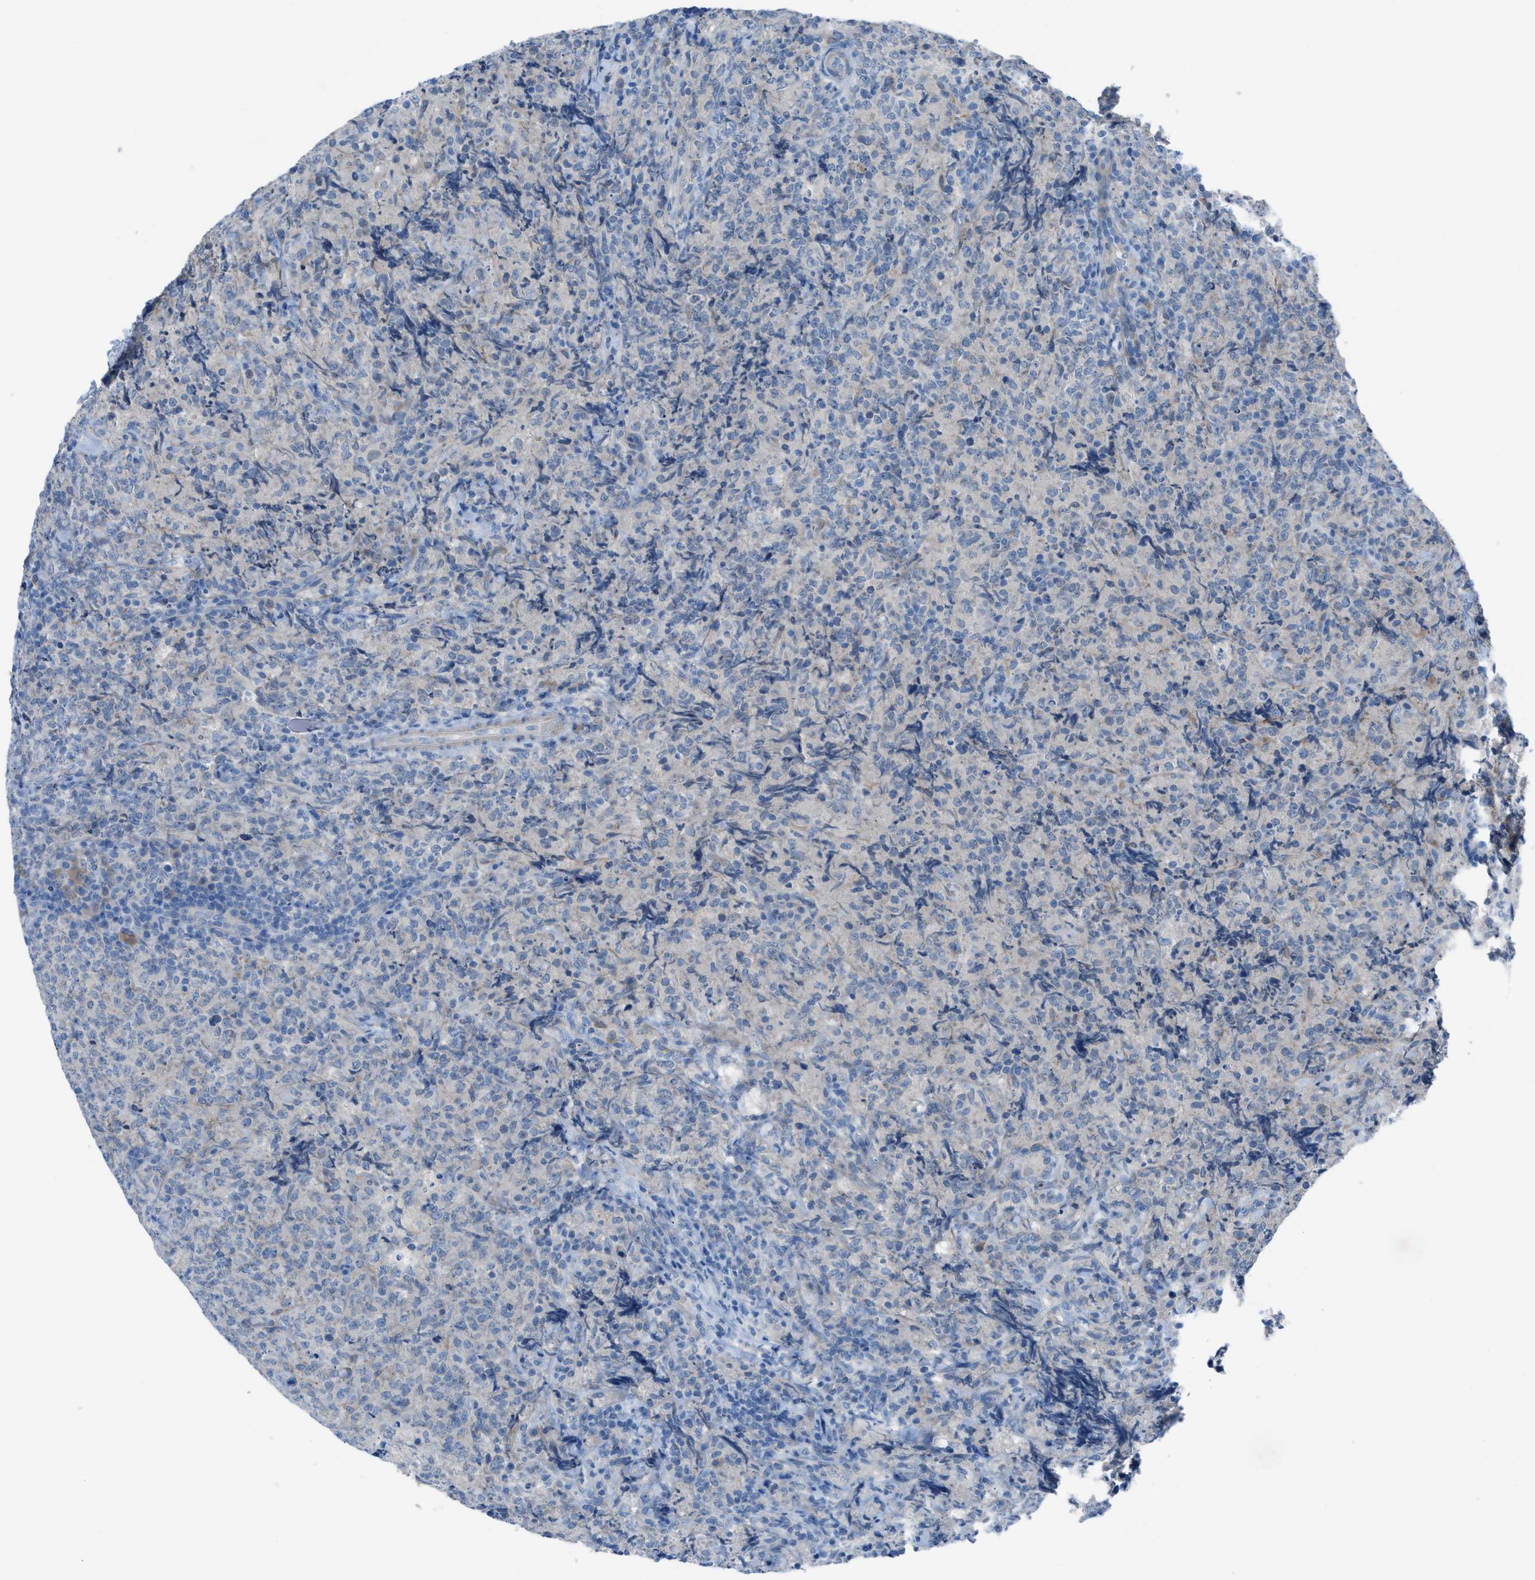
{"staining": {"intensity": "negative", "quantity": "none", "location": "none"}, "tissue": "lymphoma", "cell_type": "Tumor cells", "image_type": "cancer", "snomed": [{"axis": "morphology", "description": "Malignant lymphoma, non-Hodgkin's type, High grade"}, {"axis": "topography", "description": "Tonsil"}], "caption": "Immunohistochemistry micrograph of human high-grade malignant lymphoma, non-Hodgkin's type stained for a protein (brown), which demonstrates no staining in tumor cells.", "gene": "C5AR2", "patient": {"sex": "female", "age": 36}}